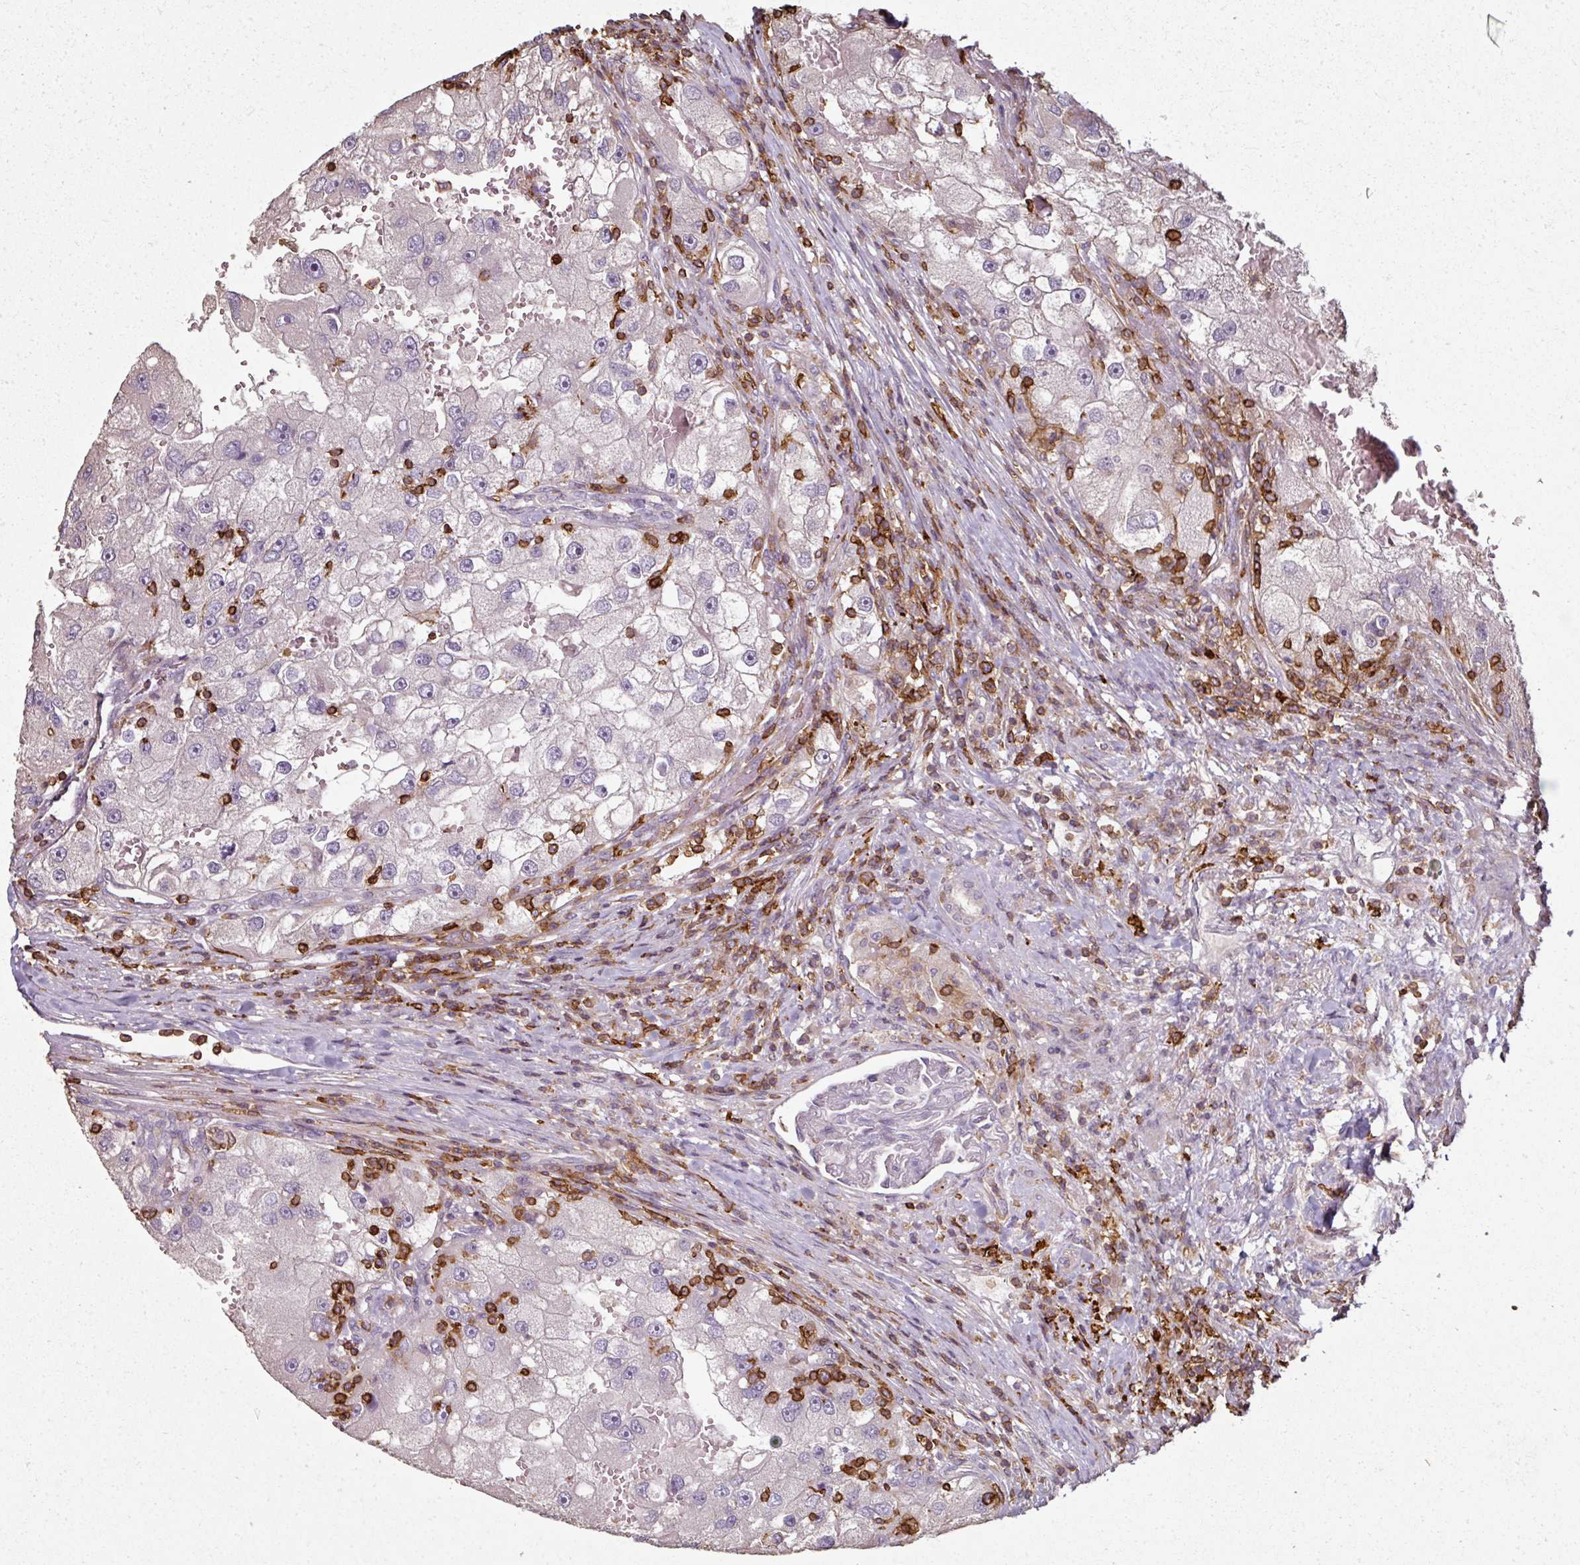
{"staining": {"intensity": "negative", "quantity": "none", "location": "none"}, "tissue": "renal cancer", "cell_type": "Tumor cells", "image_type": "cancer", "snomed": [{"axis": "morphology", "description": "Adenocarcinoma, NOS"}, {"axis": "topography", "description": "Kidney"}], "caption": "Tumor cells show no significant expression in adenocarcinoma (renal). Brightfield microscopy of IHC stained with DAB (3,3'-diaminobenzidine) (brown) and hematoxylin (blue), captured at high magnification.", "gene": "OLFML2B", "patient": {"sex": "male", "age": 63}}